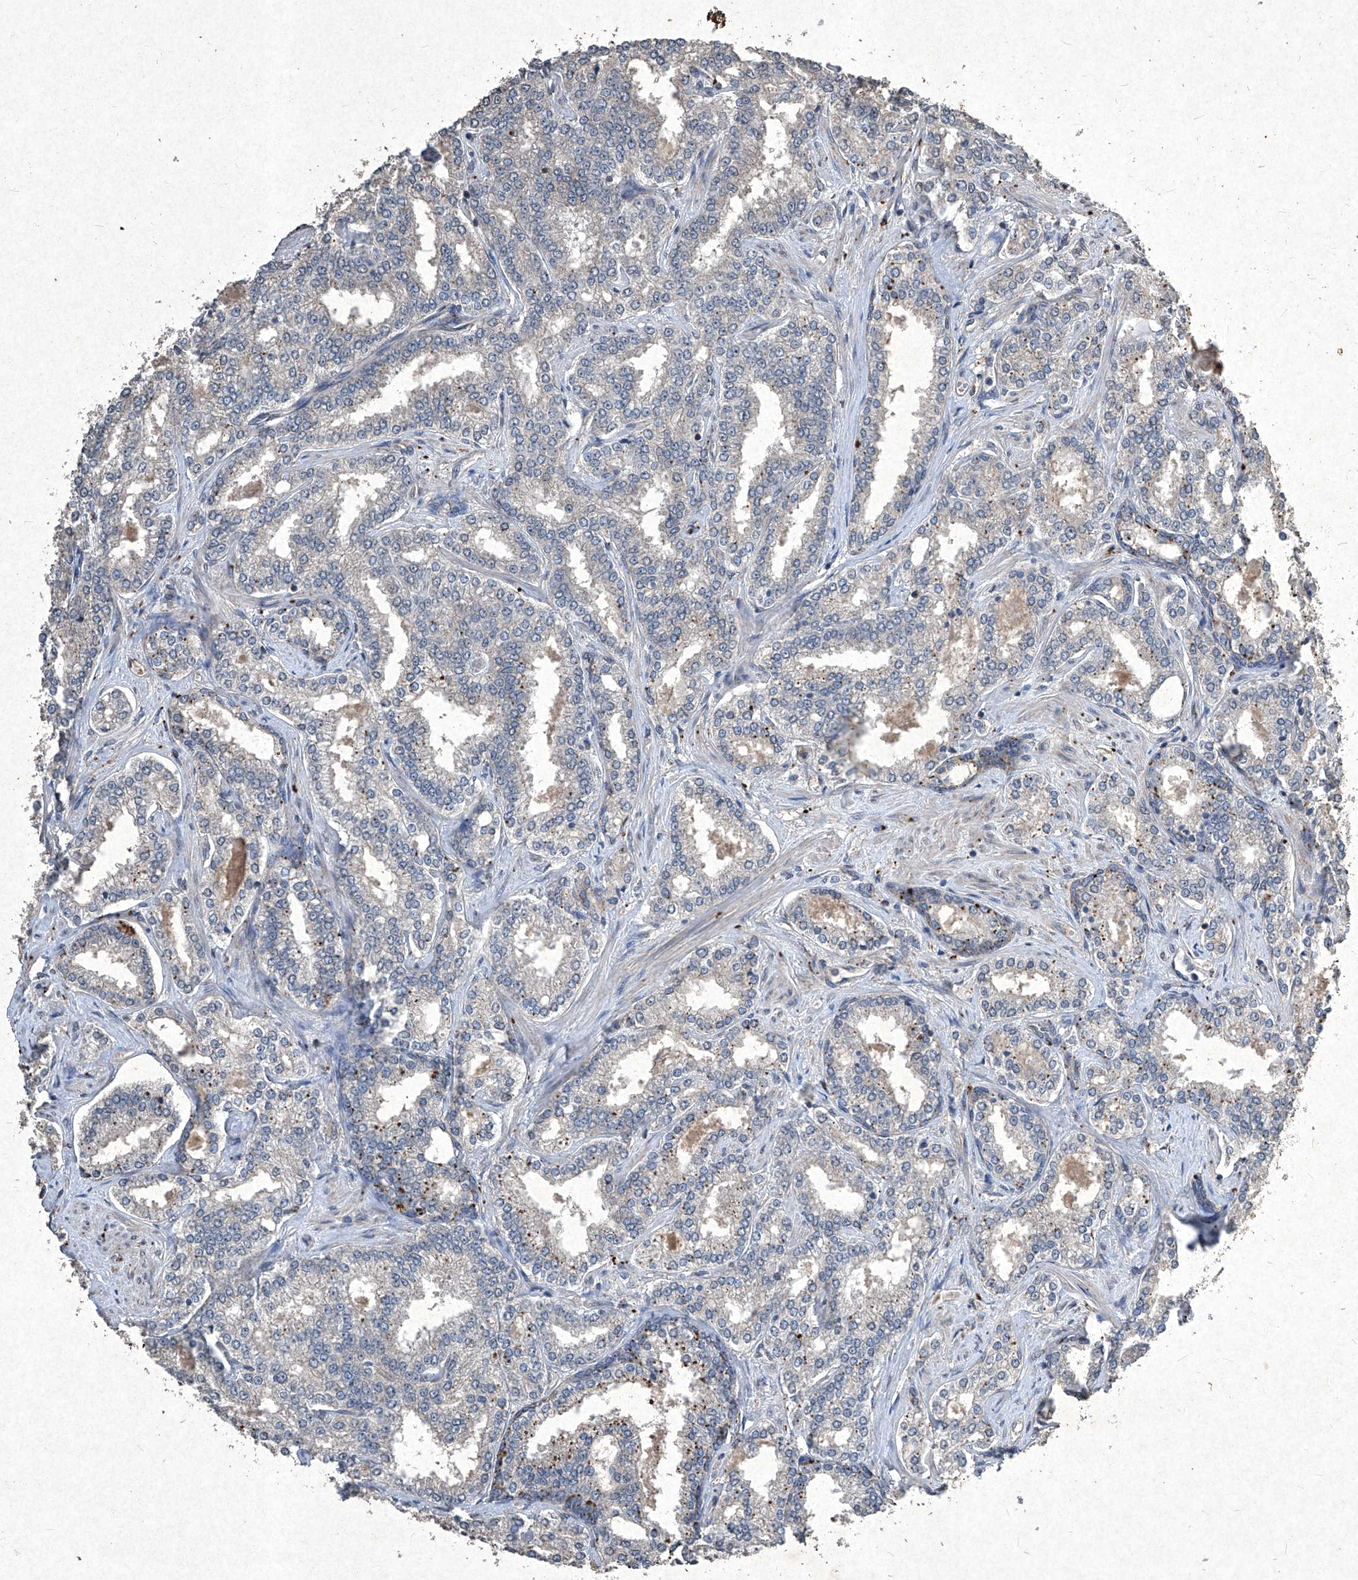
{"staining": {"intensity": "strong", "quantity": "<25%", "location": "cytoplasmic/membranous"}, "tissue": "prostate cancer", "cell_type": "Tumor cells", "image_type": "cancer", "snomed": [{"axis": "morphology", "description": "Normal tissue, NOS"}, {"axis": "morphology", "description": "Adenocarcinoma, High grade"}, {"axis": "topography", "description": "Prostate"}], "caption": "The image shows a brown stain indicating the presence of a protein in the cytoplasmic/membranous of tumor cells in high-grade adenocarcinoma (prostate). Nuclei are stained in blue.", "gene": "MED16", "patient": {"sex": "male", "age": 83}}